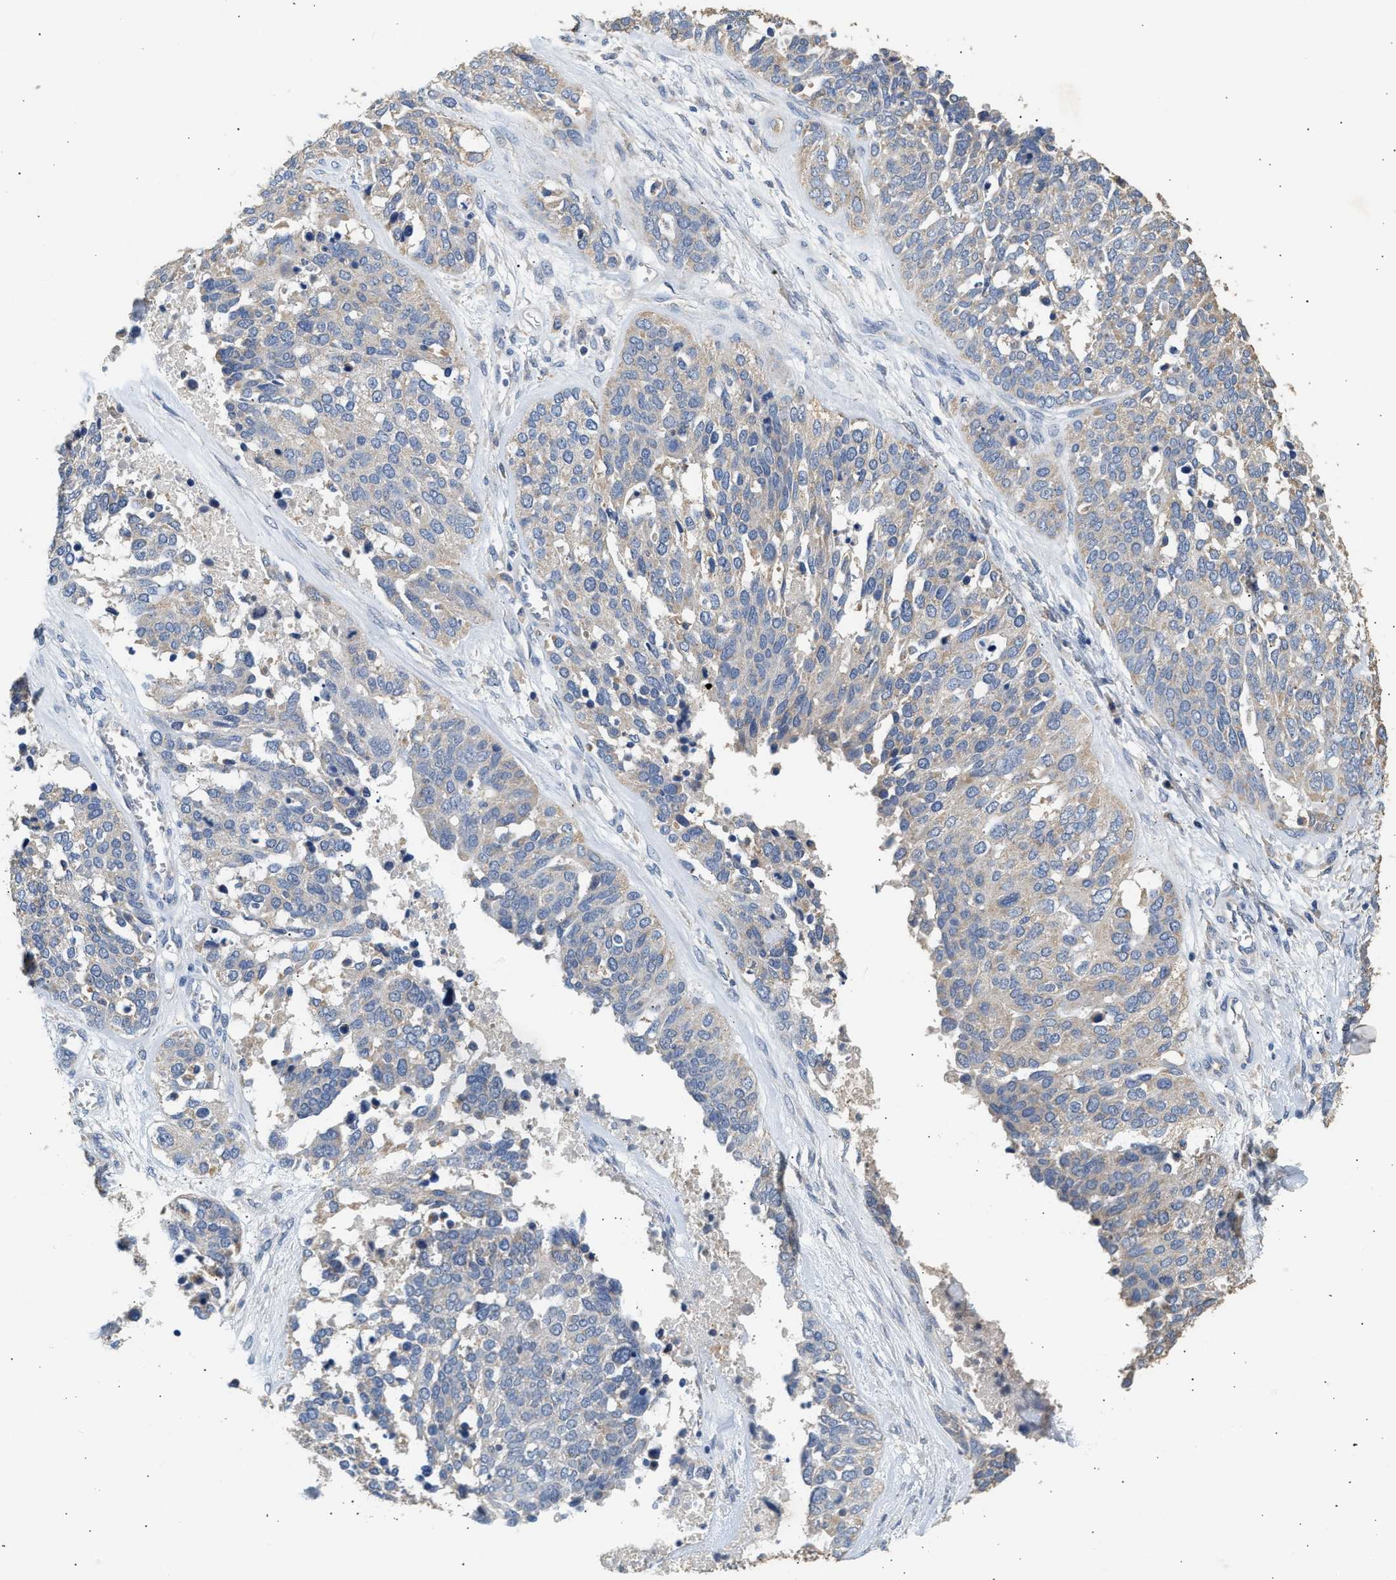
{"staining": {"intensity": "negative", "quantity": "none", "location": "none"}, "tissue": "ovarian cancer", "cell_type": "Tumor cells", "image_type": "cancer", "snomed": [{"axis": "morphology", "description": "Cystadenocarcinoma, serous, NOS"}, {"axis": "topography", "description": "Ovary"}], "caption": "Human serous cystadenocarcinoma (ovarian) stained for a protein using immunohistochemistry (IHC) shows no expression in tumor cells.", "gene": "WDR31", "patient": {"sex": "female", "age": 44}}